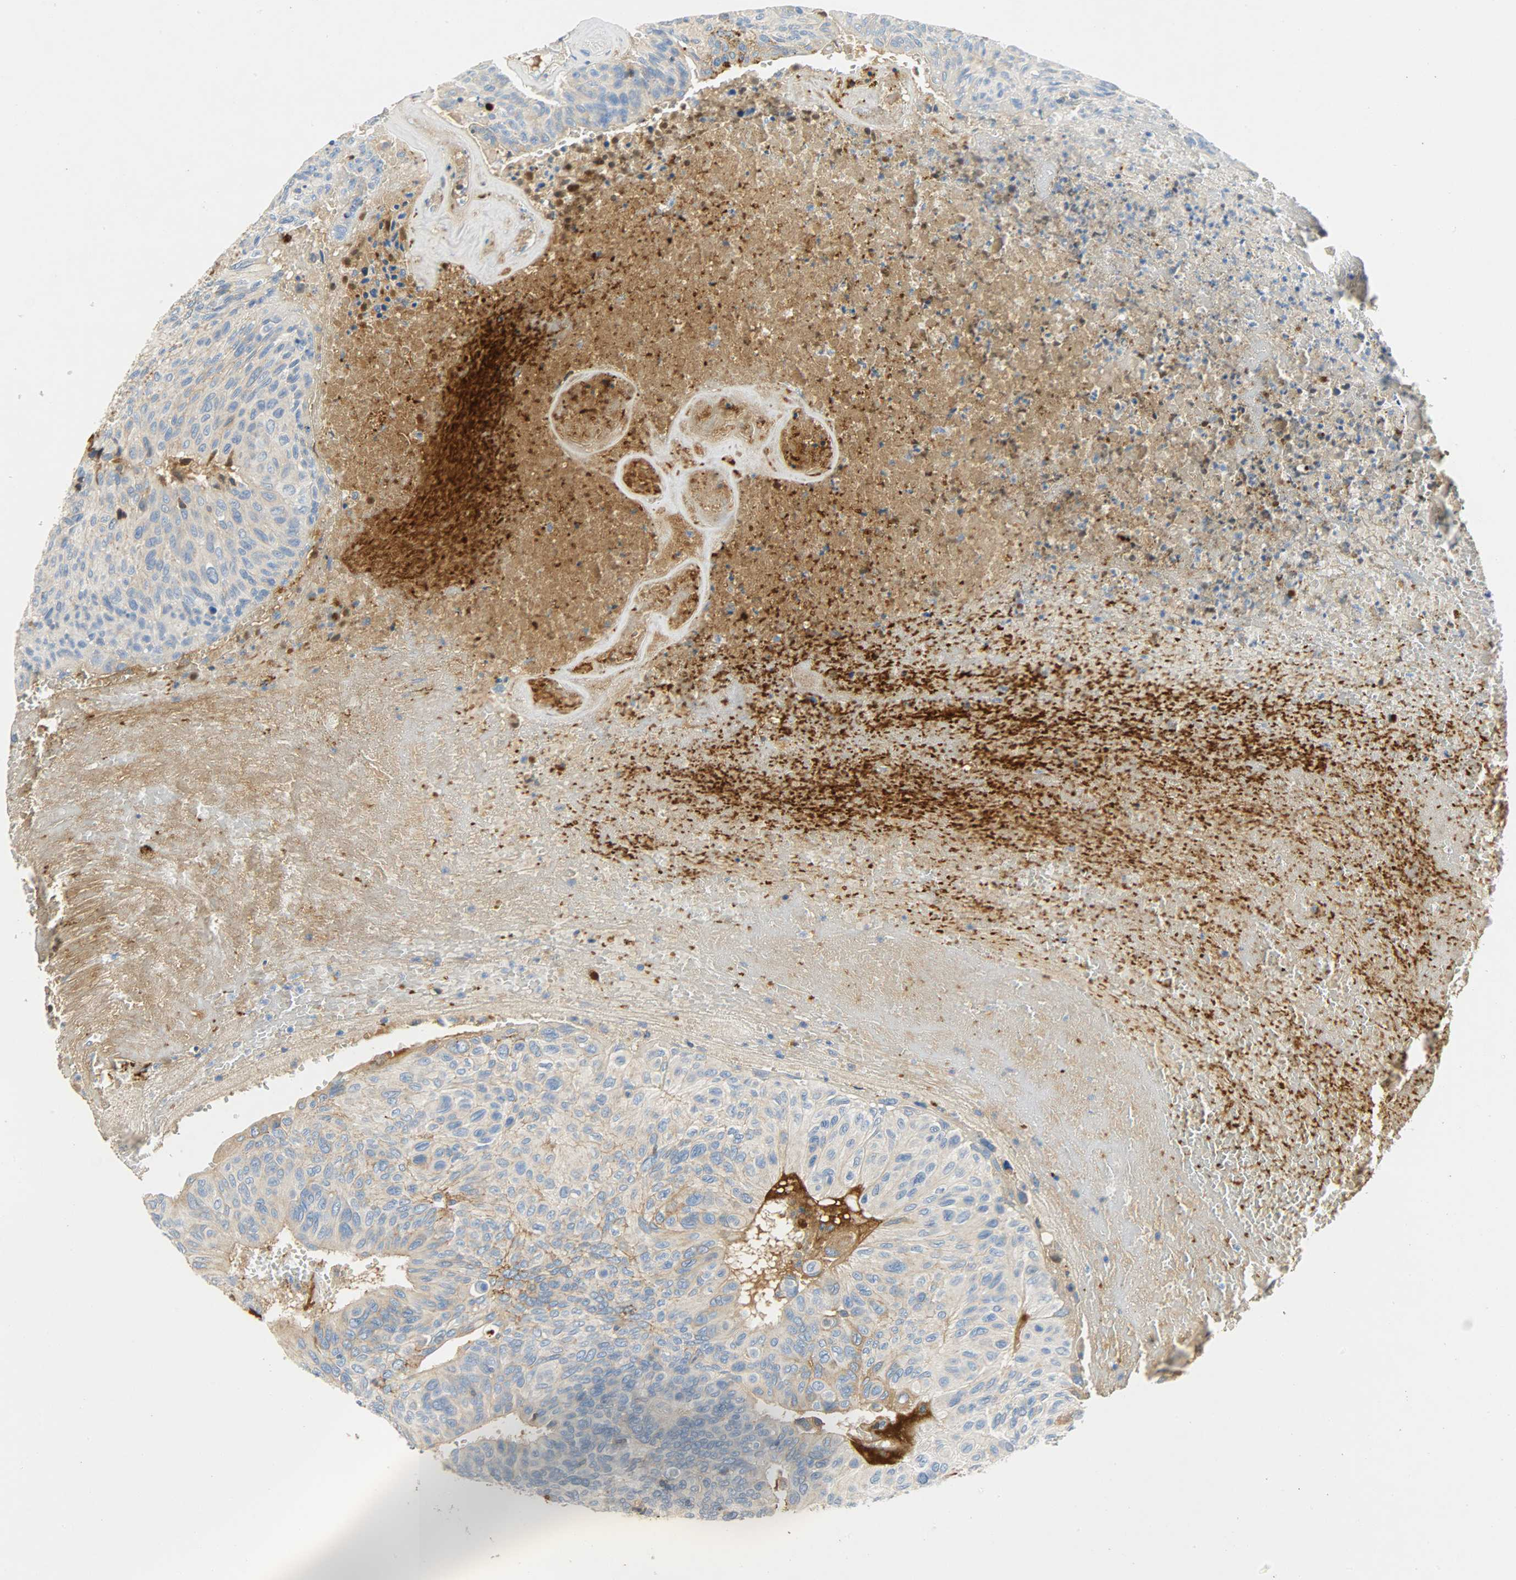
{"staining": {"intensity": "weak", "quantity": ">75%", "location": "cytoplasmic/membranous"}, "tissue": "urothelial cancer", "cell_type": "Tumor cells", "image_type": "cancer", "snomed": [{"axis": "morphology", "description": "Urothelial carcinoma, High grade"}, {"axis": "topography", "description": "Urinary bladder"}], "caption": "The photomicrograph reveals a brown stain indicating the presence of a protein in the cytoplasmic/membranous of tumor cells in urothelial cancer.", "gene": "CRP", "patient": {"sex": "male", "age": 66}}